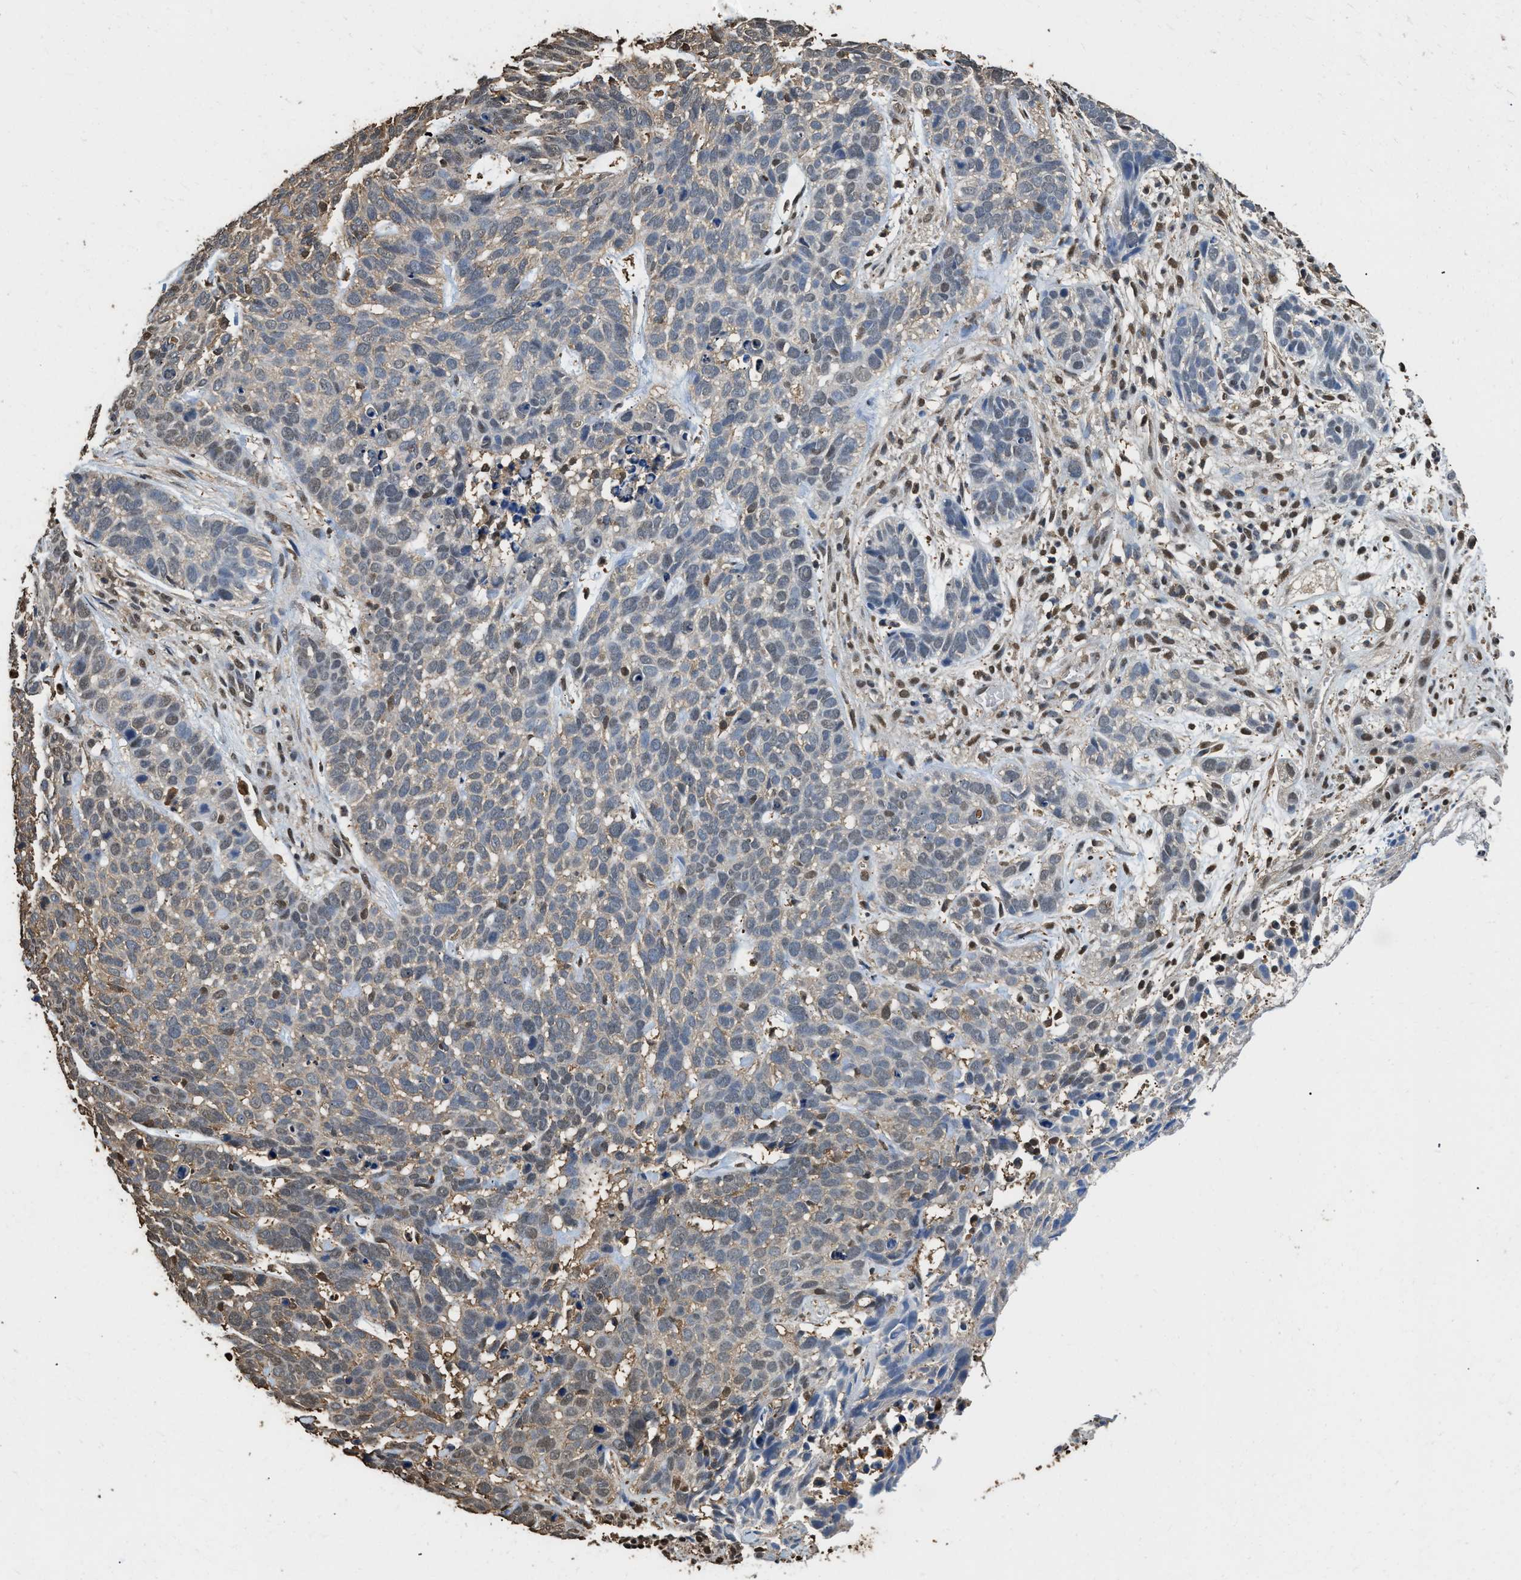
{"staining": {"intensity": "moderate", "quantity": "<25%", "location": "nuclear"}, "tissue": "skin cancer", "cell_type": "Tumor cells", "image_type": "cancer", "snomed": [{"axis": "morphology", "description": "Basal cell carcinoma"}, {"axis": "topography", "description": "Skin"}], "caption": "Approximately <25% of tumor cells in skin basal cell carcinoma show moderate nuclear protein expression as visualized by brown immunohistochemical staining.", "gene": "GAPDH", "patient": {"sex": "male", "age": 87}}